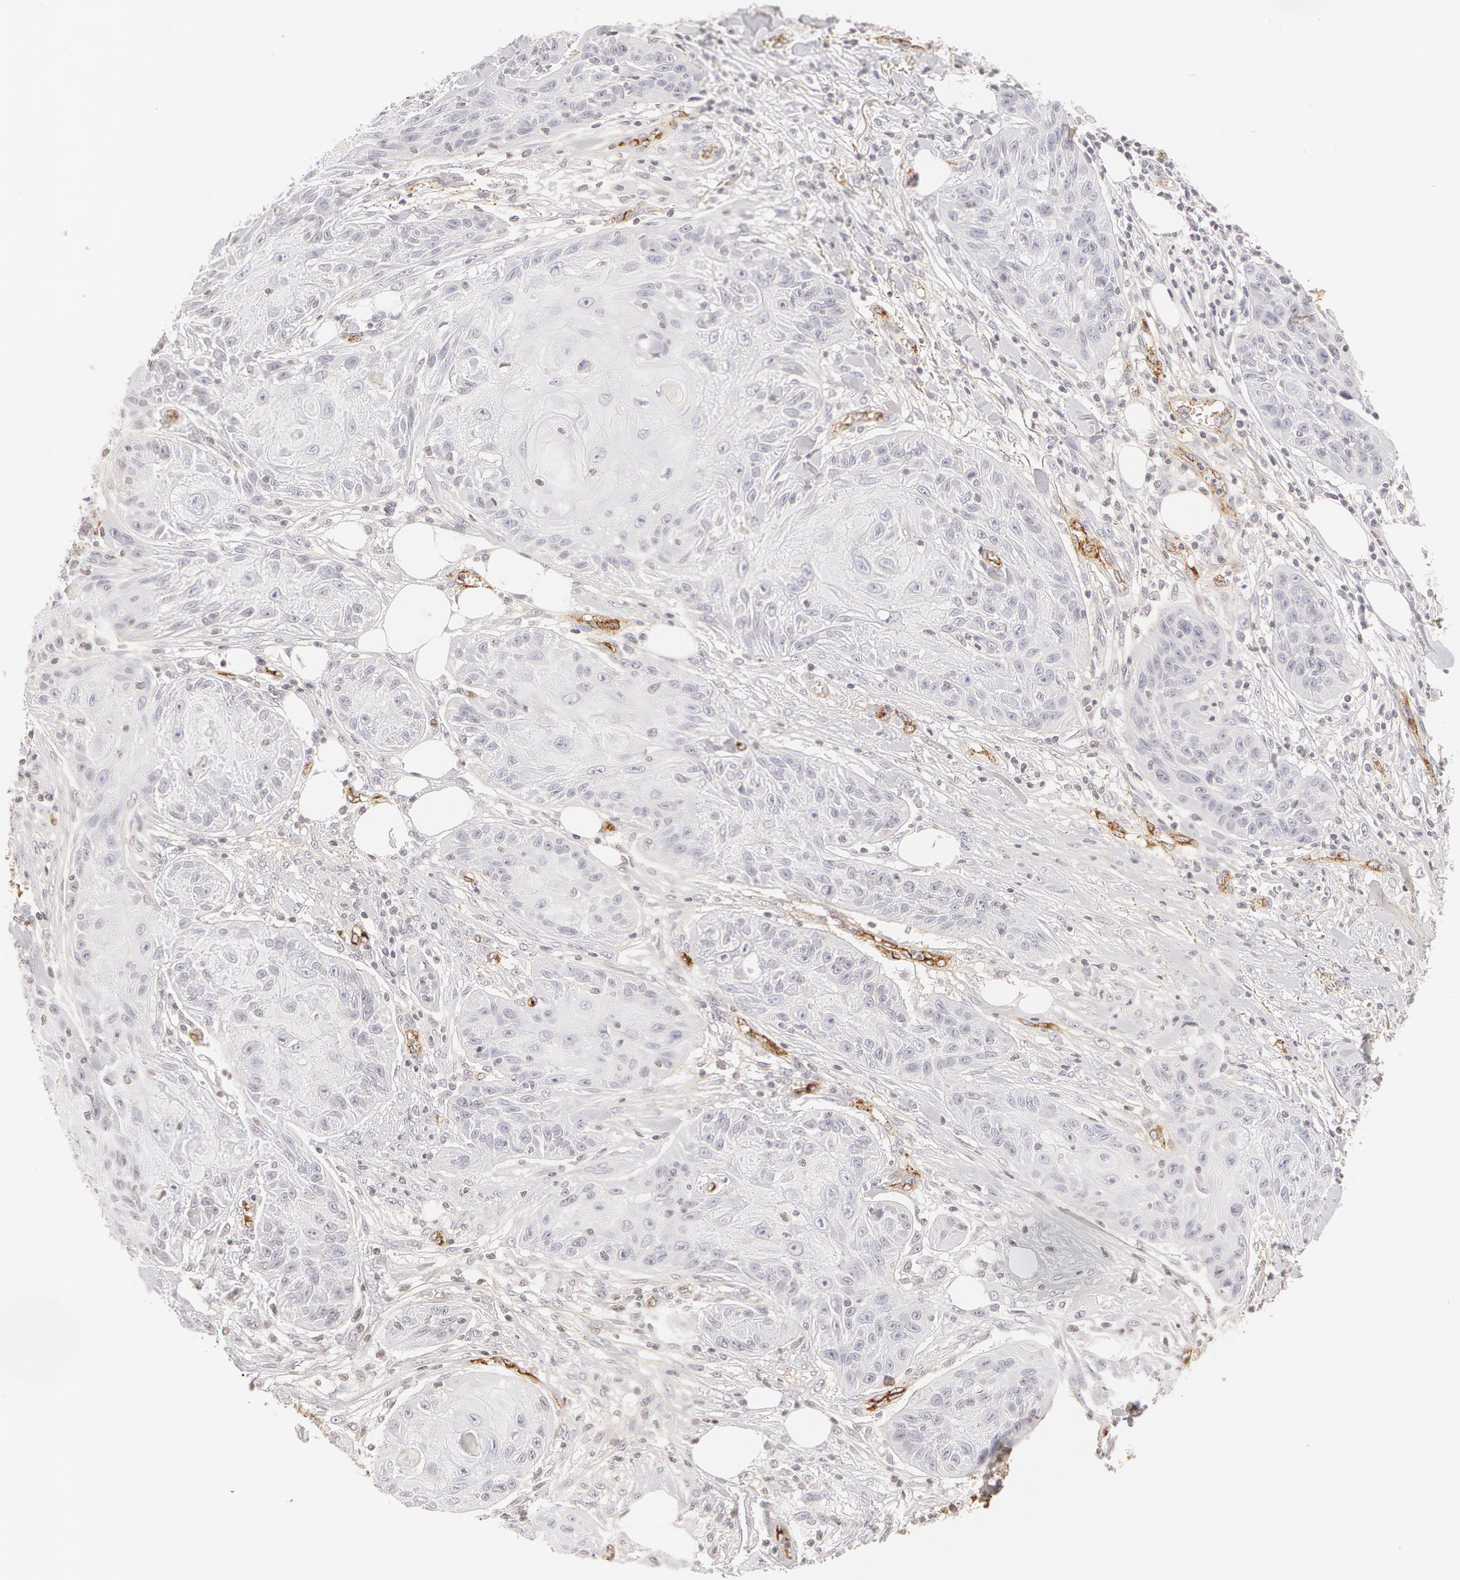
{"staining": {"intensity": "negative", "quantity": "none", "location": "none"}, "tissue": "skin cancer", "cell_type": "Tumor cells", "image_type": "cancer", "snomed": [{"axis": "morphology", "description": "Squamous cell carcinoma, NOS"}, {"axis": "topography", "description": "Skin"}], "caption": "This is an immunohistochemistry photomicrograph of human squamous cell carcinoma (skin). There is no positivity in tumor cells.", "gene": "VWF", "patient": {"sex": "female", "age": 88}}